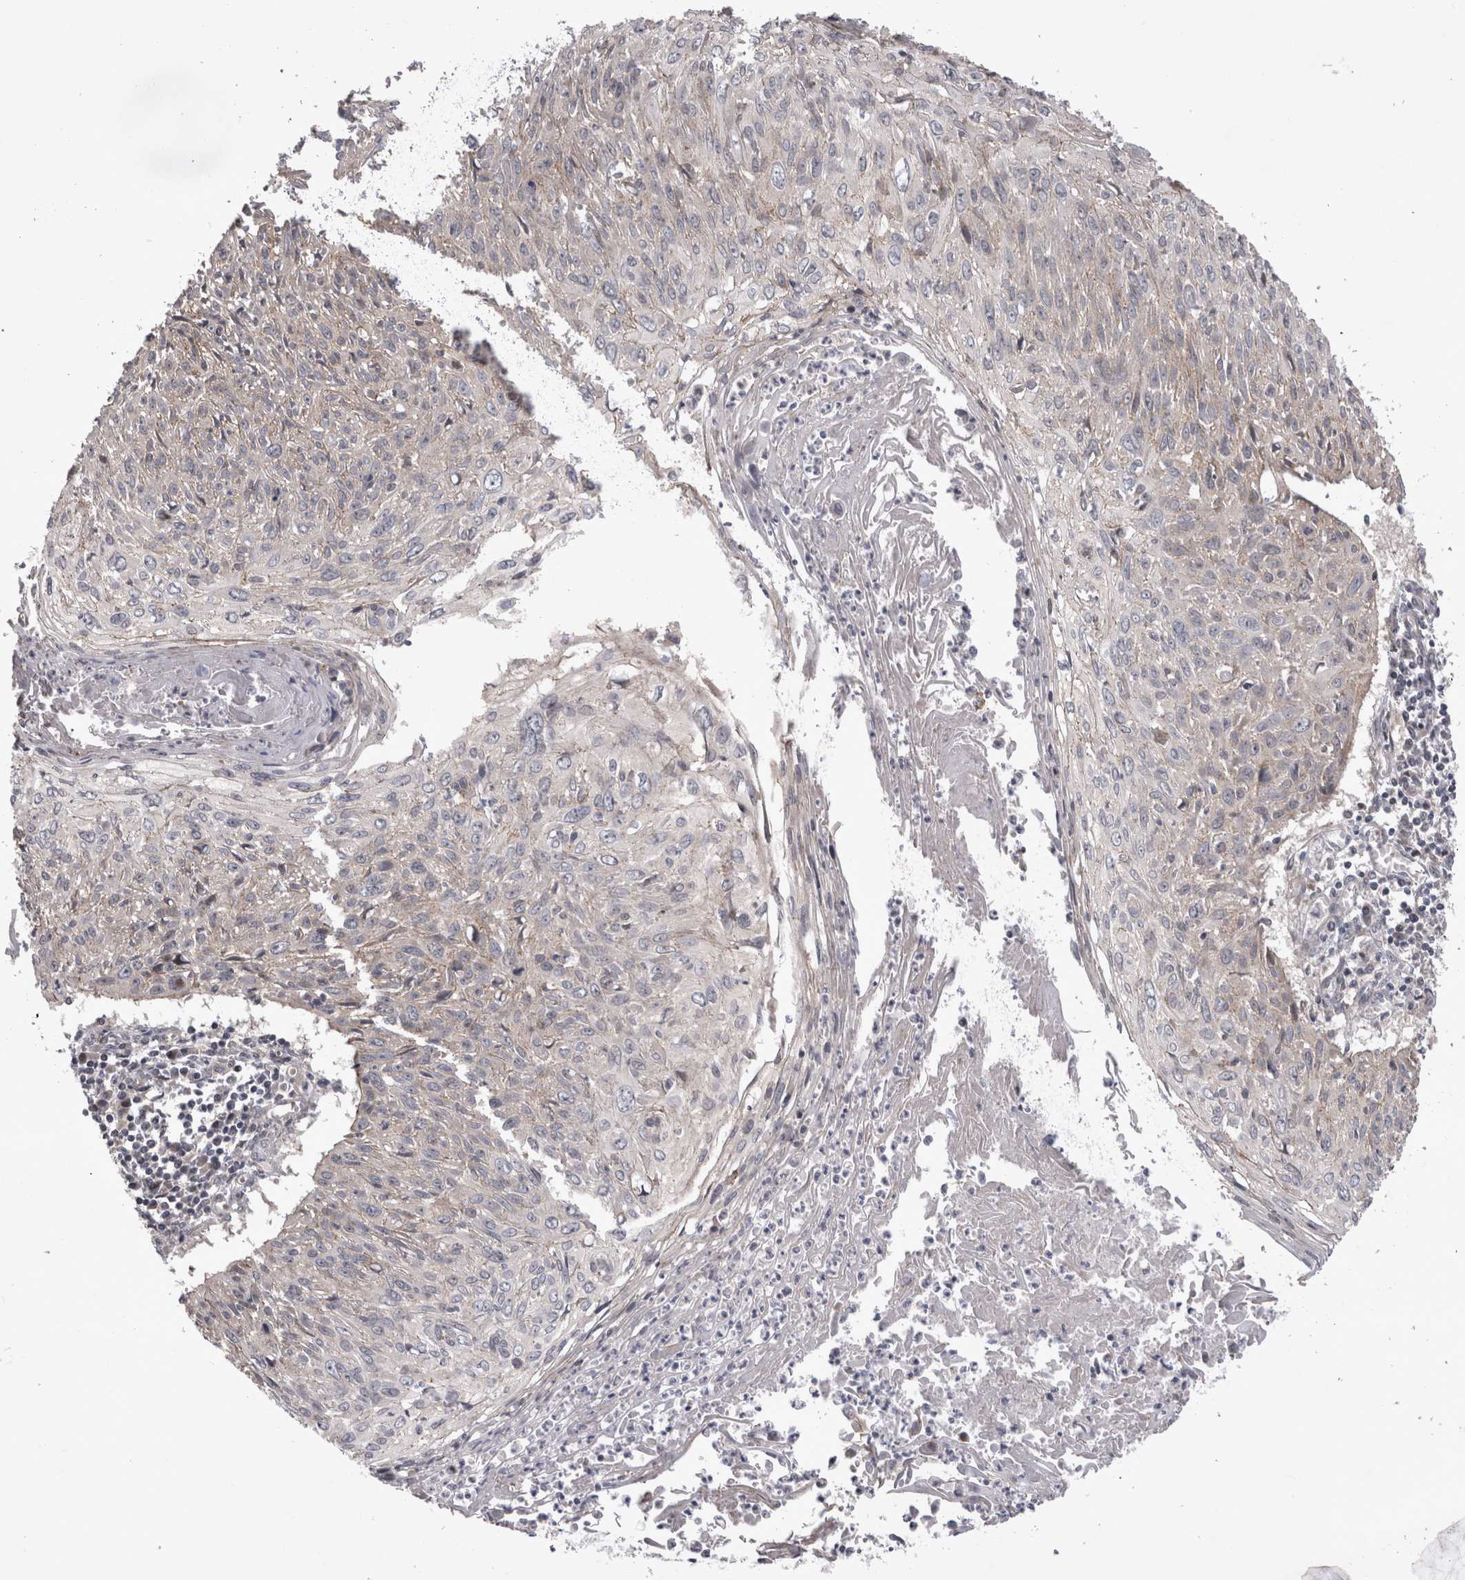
{"staining": {"intensity": "negative", "quantity": "none", "location": "none"}, "tissue": "cervical cancer", "cell_type": "Tumor cells", "image_type": "cancer", "snomed": [{"axis": "morphology", "description": "Squamous cell carcinoma, NOS"}, {"axis": "topography", "description": "Cervix"}], "caption": "Squamous cell carcinoma (cervical) was stained to show a protein in brown. There is no significant staining in tumor cells.", "gene": "NENF", "patient": {"sex": "female", "age": 51}}